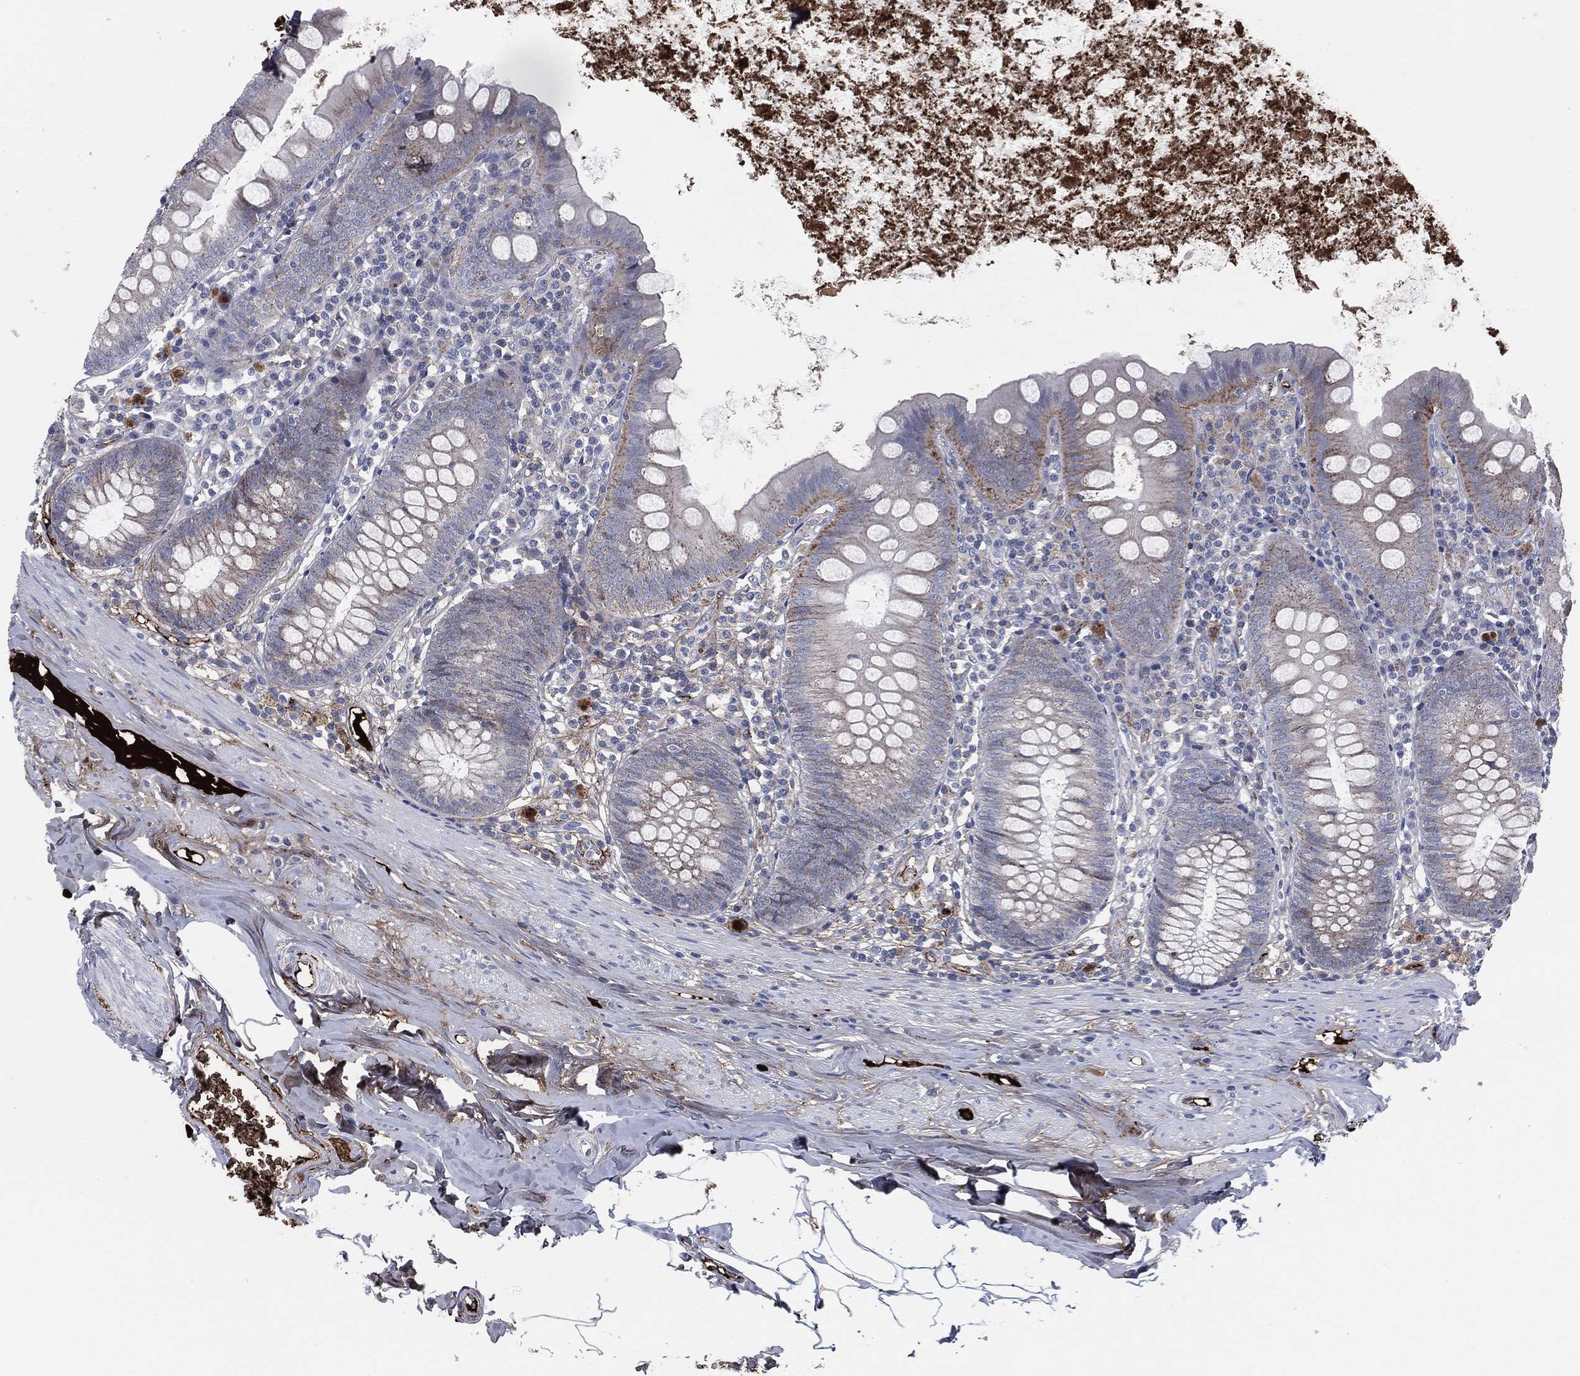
{"staining": {"intensity": "negative", "quantity": "none", "location": "none"}, "tissue": "appendix", "cell_type": "Glandular cells", "image_type": "normal", "snomed": [{"axis": "morphology", "description": "Normal tissue, NOS"}, {"axis": "topography", "description": "Appendix"}], "caption": "Immunohistochemistry (IHC) histopathology image of unremarkable appendix: appendix stained with DAB (3,3'-diaminobenzidine) reveals no significant protein positivity in glandular cells. (Brightfield microscopy of DAB (3,3'-diaminobenzidine) immunohistochemistry (IHC) at high magnification).", "gene": "APOB", "patient": {"sex": "female", "age": 82}}